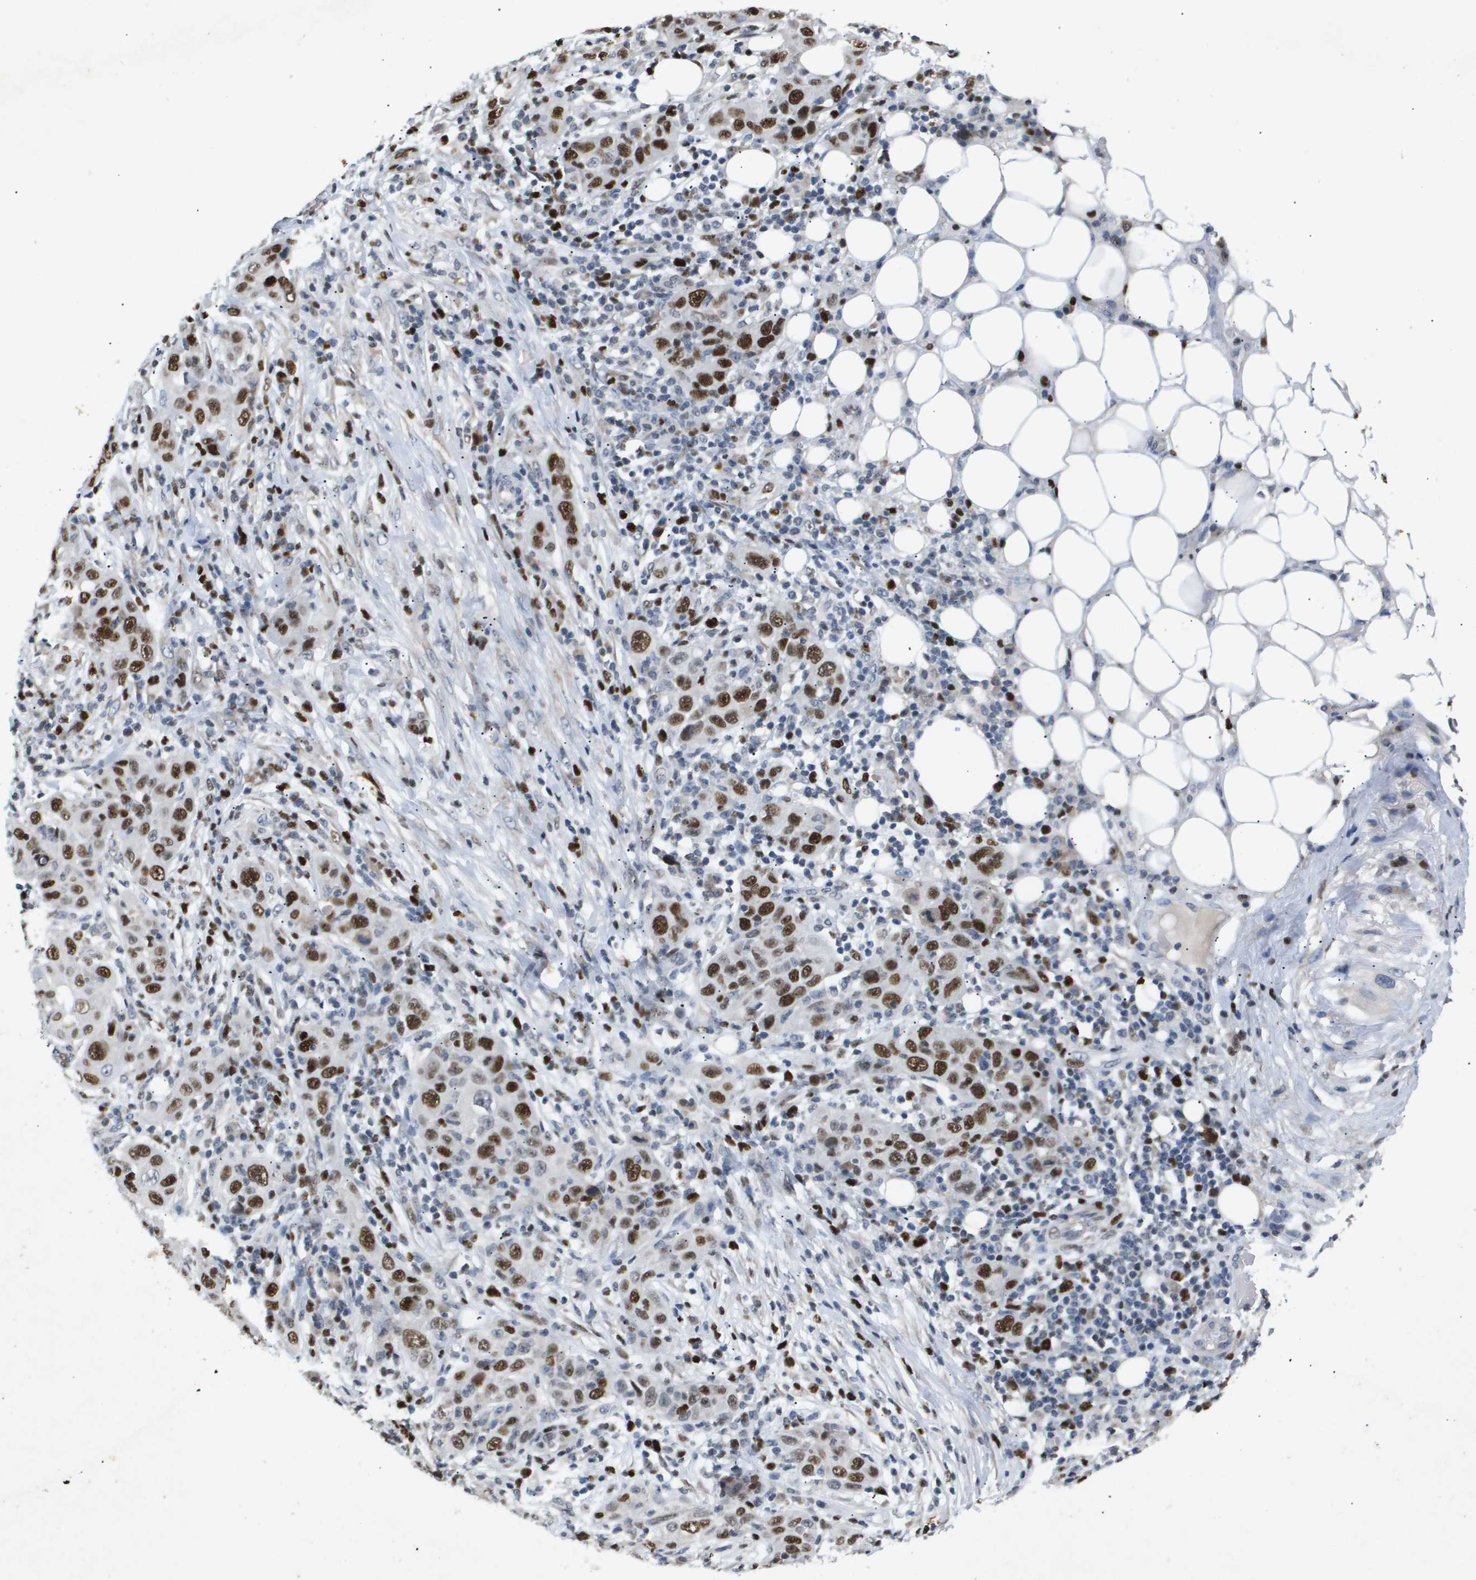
{"staining": {"intensity": "strong", "quantity": ">75%", "location": "nuclear"}, "tissue": "skin cancer", "cell_type": "Tumor cells", "image_type": "cancer", "snomed": [{"axis": "morphology", "description": "Squamous cell carcinoma, NOS"}, {"axis": "topography", "description": "Skin"}], "caption": "Protein staining by immunohistochemistry shows strong nuclear positivity in approximately >75% of tumor cells in squamous cell carcinoma (skin).", "gene": "ANAPC2", "patient": {"sex": "female", "age": 88}}